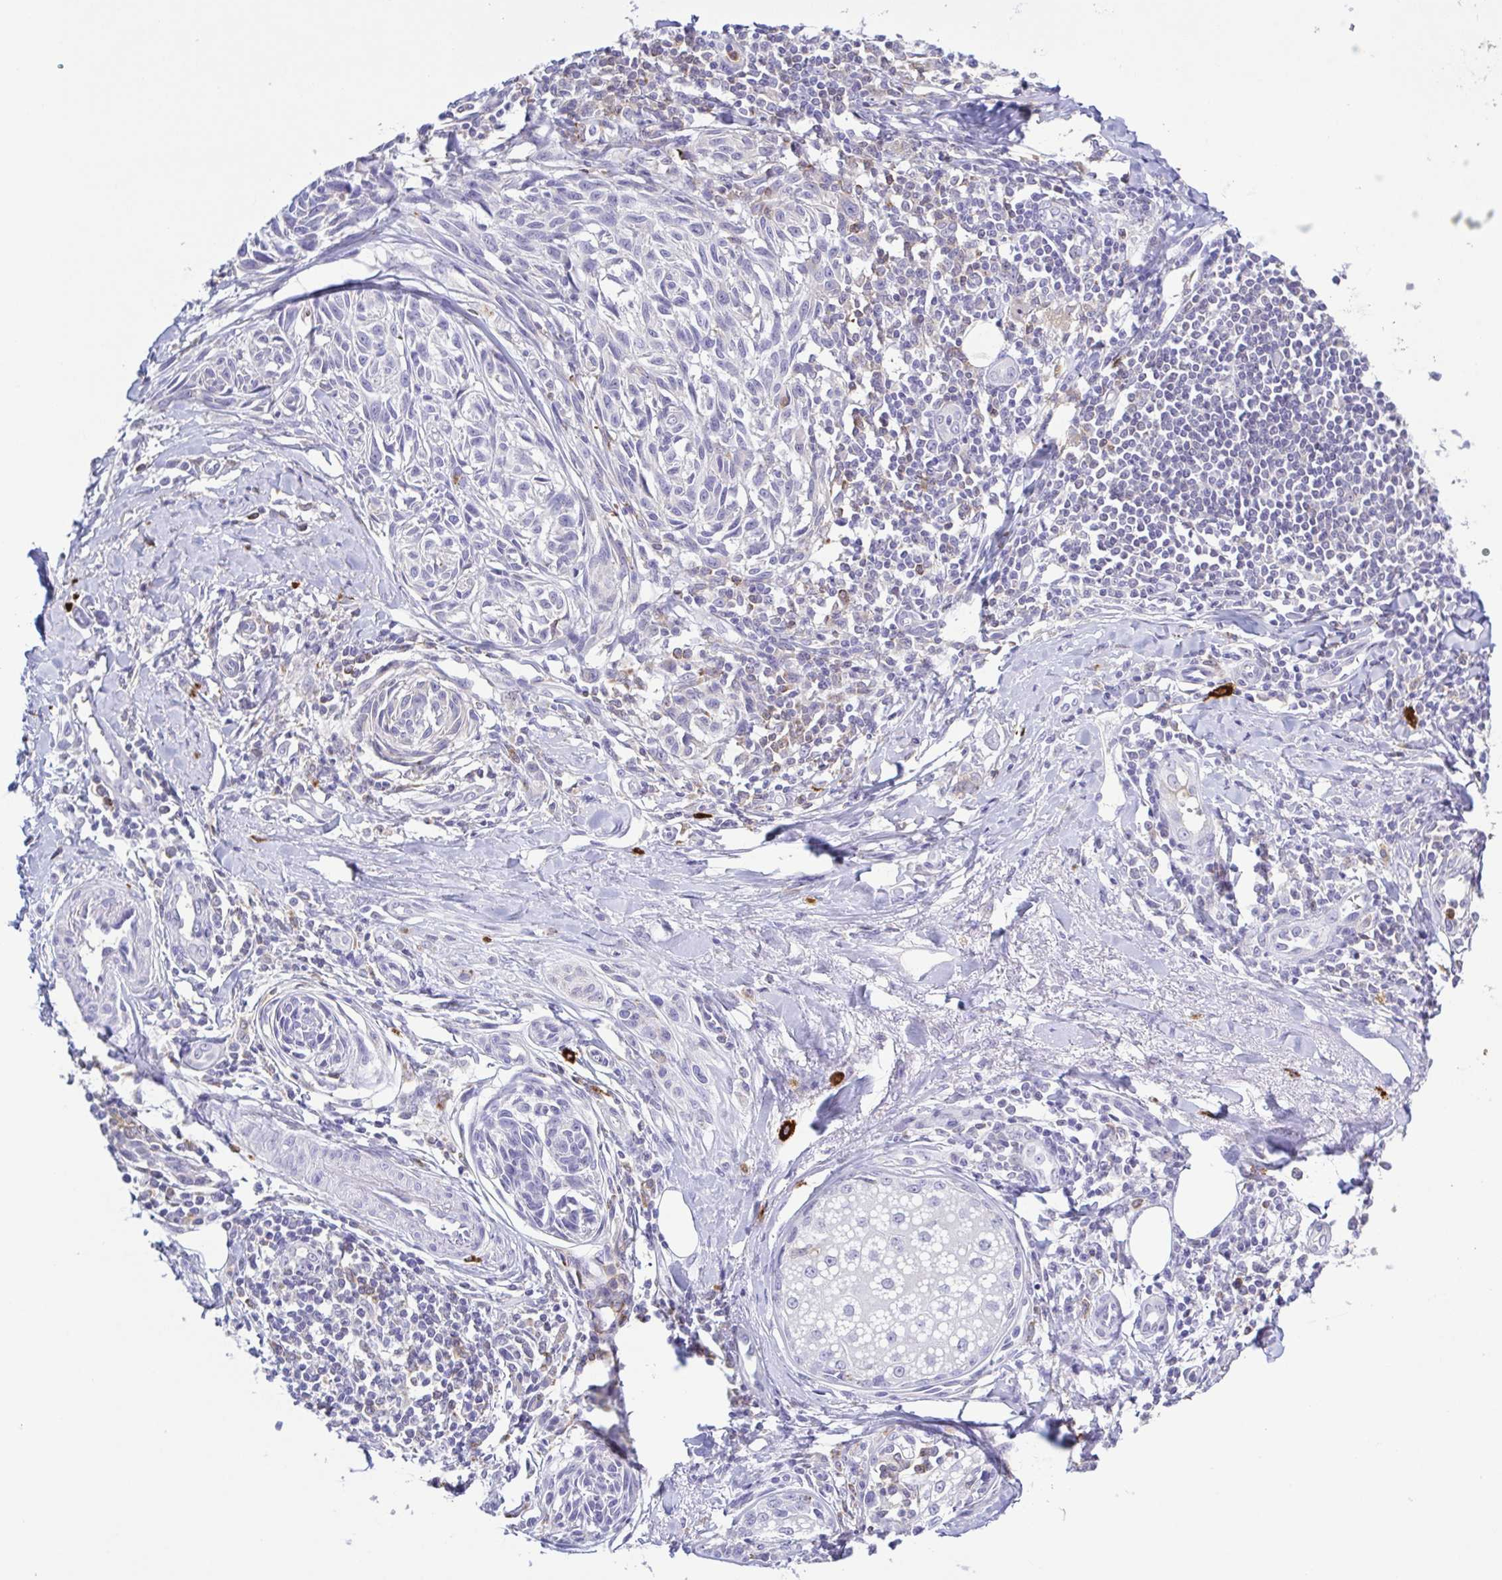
{"staining": {"intensity": "negative", "quantity": "none", "location": "none"}, "tissue": "melanoma", "cell_type": "Tumor cells", "image_type": "cancer", "snomed": [{"axis": "morphology", "description": "Malignant melanoma, NOS"}, {"axis": "topography", "description": "Skin"}], "caption": "A histopathology image of malignant melanoma stained for a protein shows no brown staining in tumor cells.", "gene": "PGLYRP1", "patient": {"sex": "female", "age": 86}}